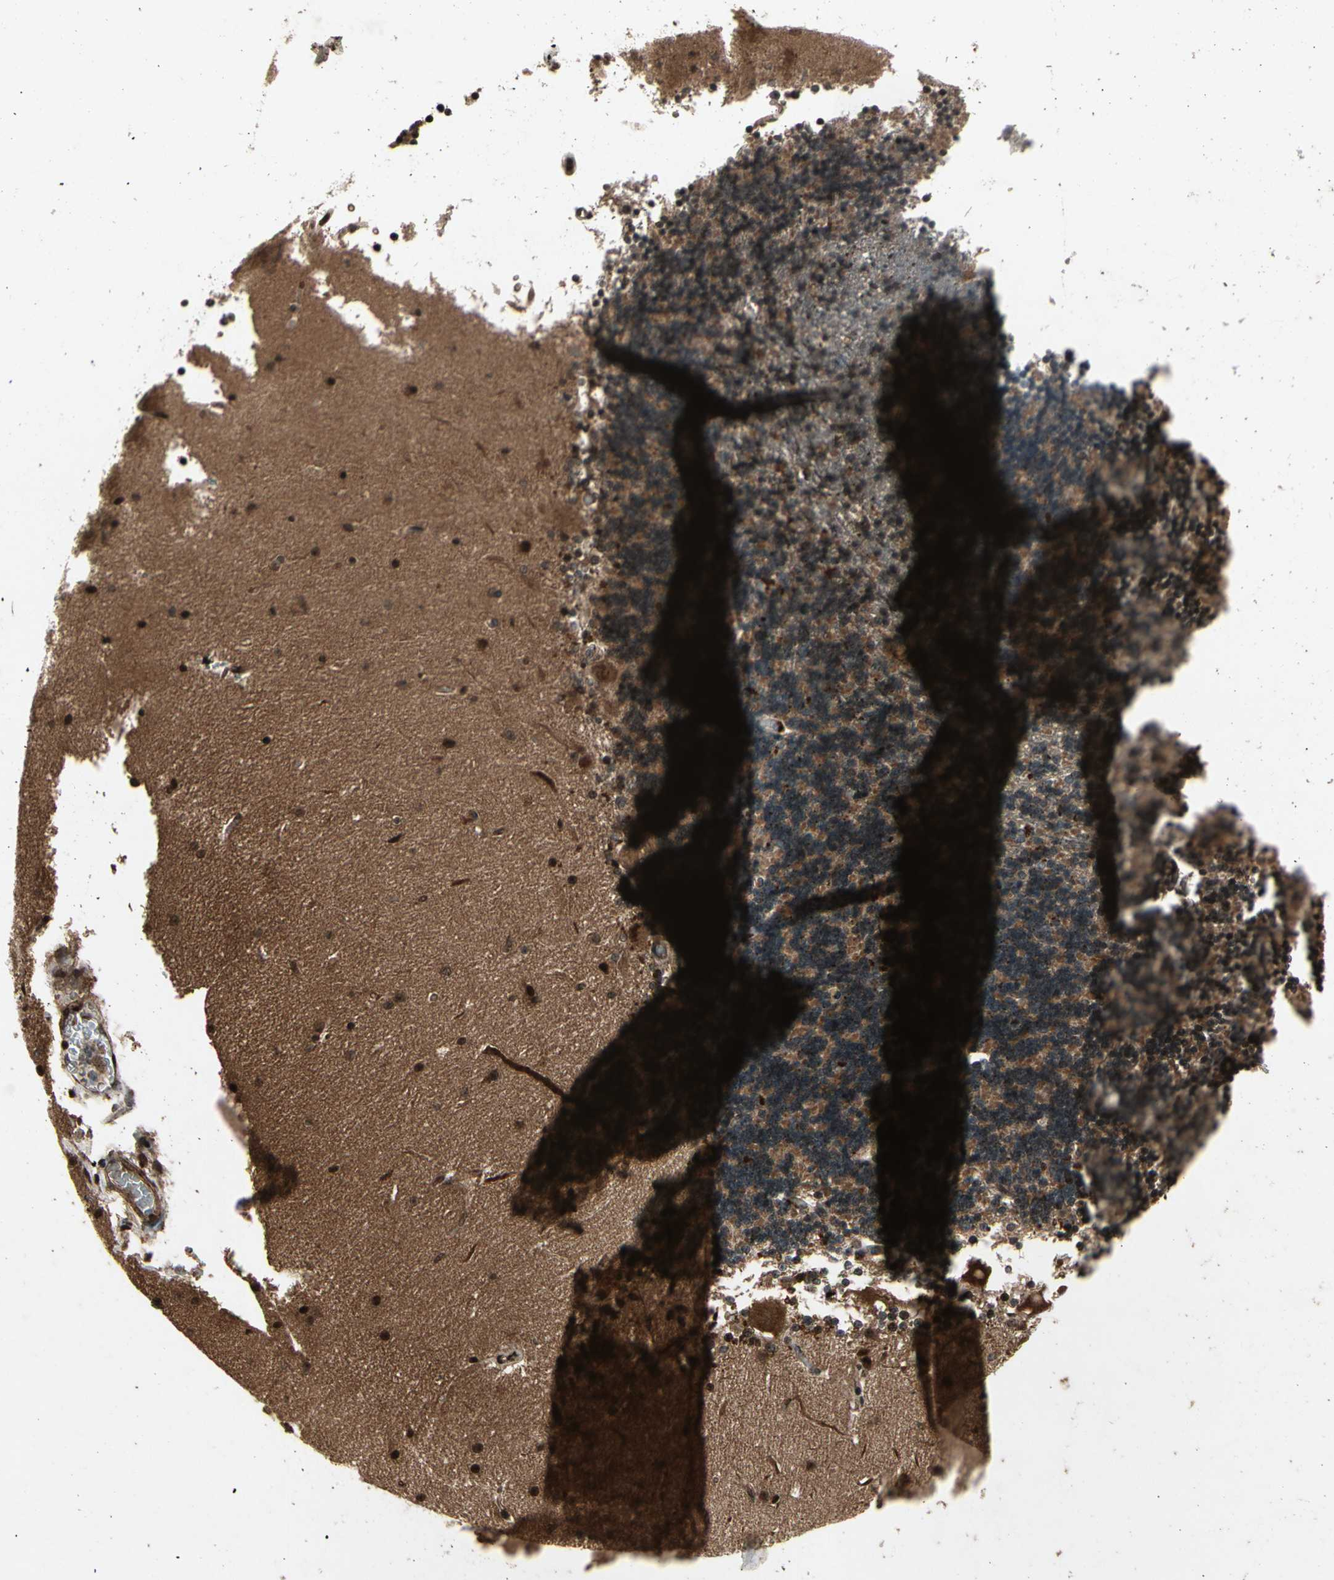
{"staining": {"intensity": "weak", "quantity": ">75%", "location": "cytoplasmic/membranous,nuclear"}, "tissue": "cerebellum", "cell_type": "Cells in granular layer", "image_type": "normal", "snomed": [{"axis": "morphology", "description": "Normal tissue, NOS"}, {"axis": "topography", "description": "Cerebellum"}], "caption": "Protein expression by IHC shows weak cytoplasmic/membranous,nuclear expression in about >75% of cells in granular layer in unremarkable cerebellum.", "gene": "GLRX", "patient": {"sex": "female", "age": 54}}